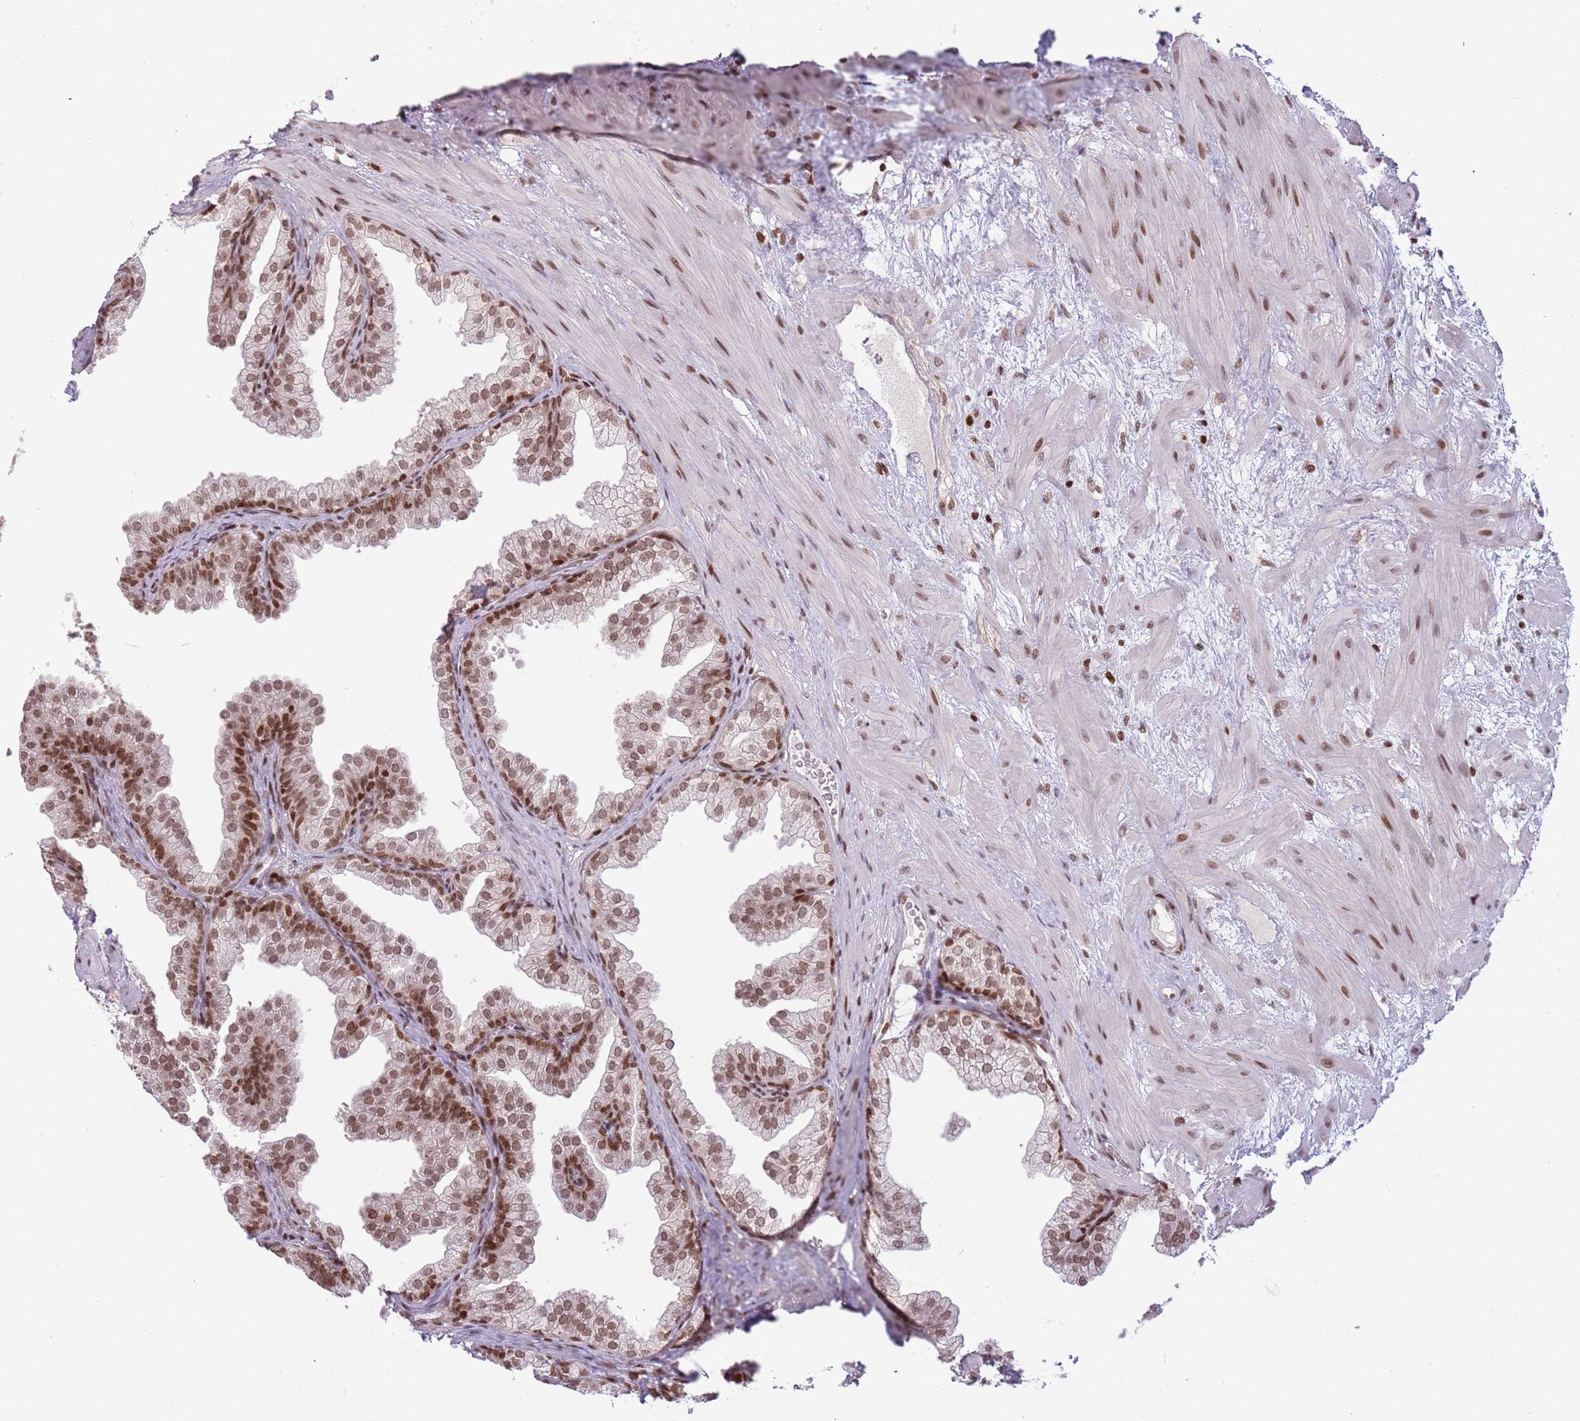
{"staining": {"intensity": "moderate", "quantity": ">75%", "location": "nuclear"}, "tissue": "prostate", "cell_type": "Glandular cells", "image_type": "normal", "snomed": [{"axis": "morphology", "description": "Normal tissue, NOS"}, {"axis": "topography", "description": "Prostate"}], "caption": "A high-resolution photomicrograph shows immunohistochemistry (IHC) staining of normal prostate, which exhibits moderate nuclear positivity in about >75% of glandular cells. The protein is stained brown, and the nuclei are stained in blue (DAB IHC with brightfield microscopy, high magnification).", "gene": "SH3RF3", "patient": {"sex": "male", "age": 37}}